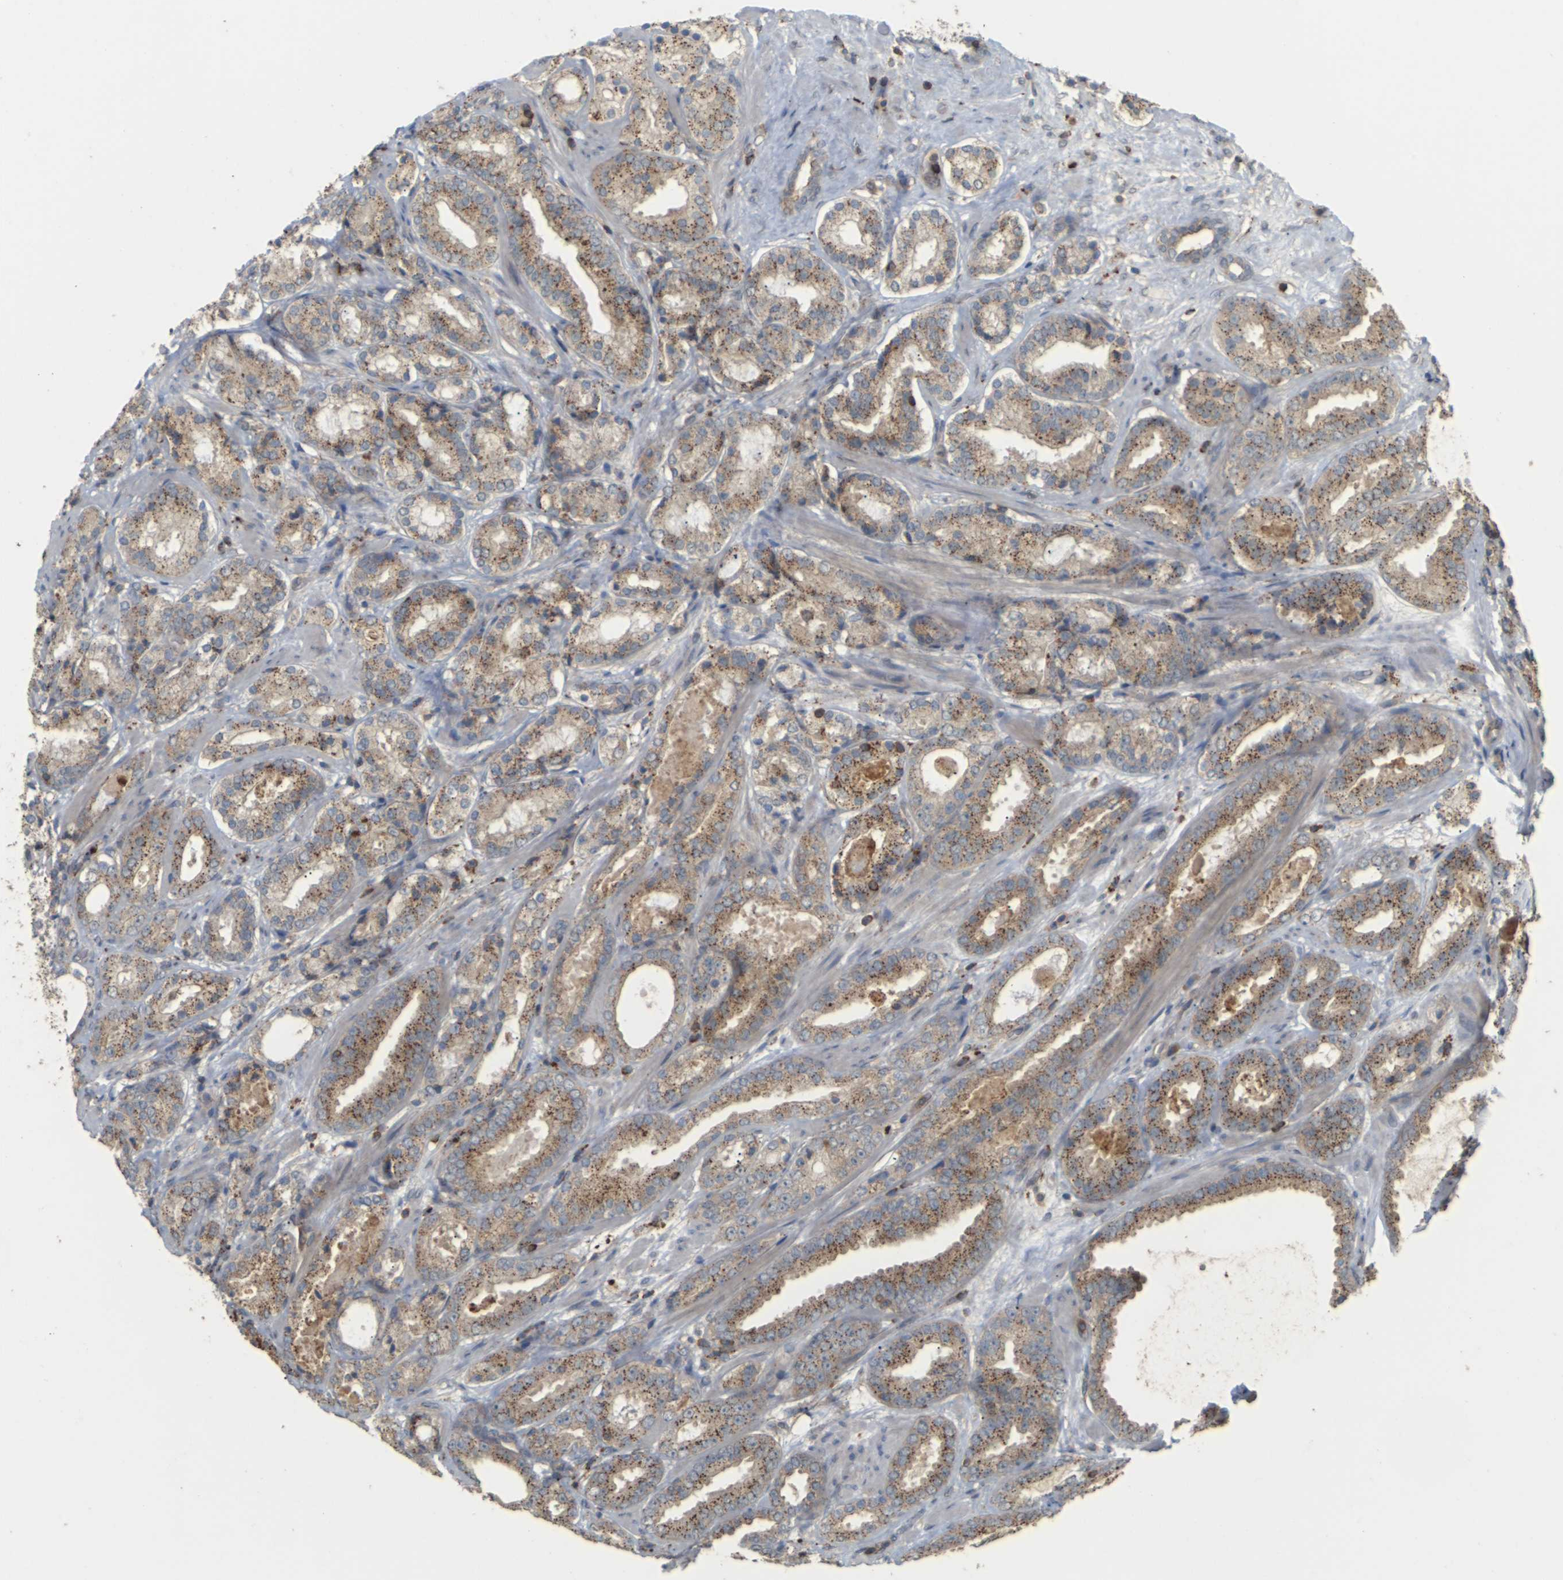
{"staining": {"intensity": "moderate", "quantity": ">75%", "location": "cytoplasmic/membranous"}, "tissue": "prostate cancer", "cell_type": "Tumor cells", "image_type": "cancer", "snomed": [{"axis": "morphology", "description": "Adenocarcinoma, Low grade"}, {"axis": "topography", "description": "Prostate"}], "caption": "A brown stain highlights moderate cytoplasmic/membranous staining of a protein in human prostate low-grade adenocarcinoma tumor cells. (DAB IHC, brown staining for protein, blue staining for nuclei).", "gene": "KSR1", "patient": {"sex": "male", "age": 69}}